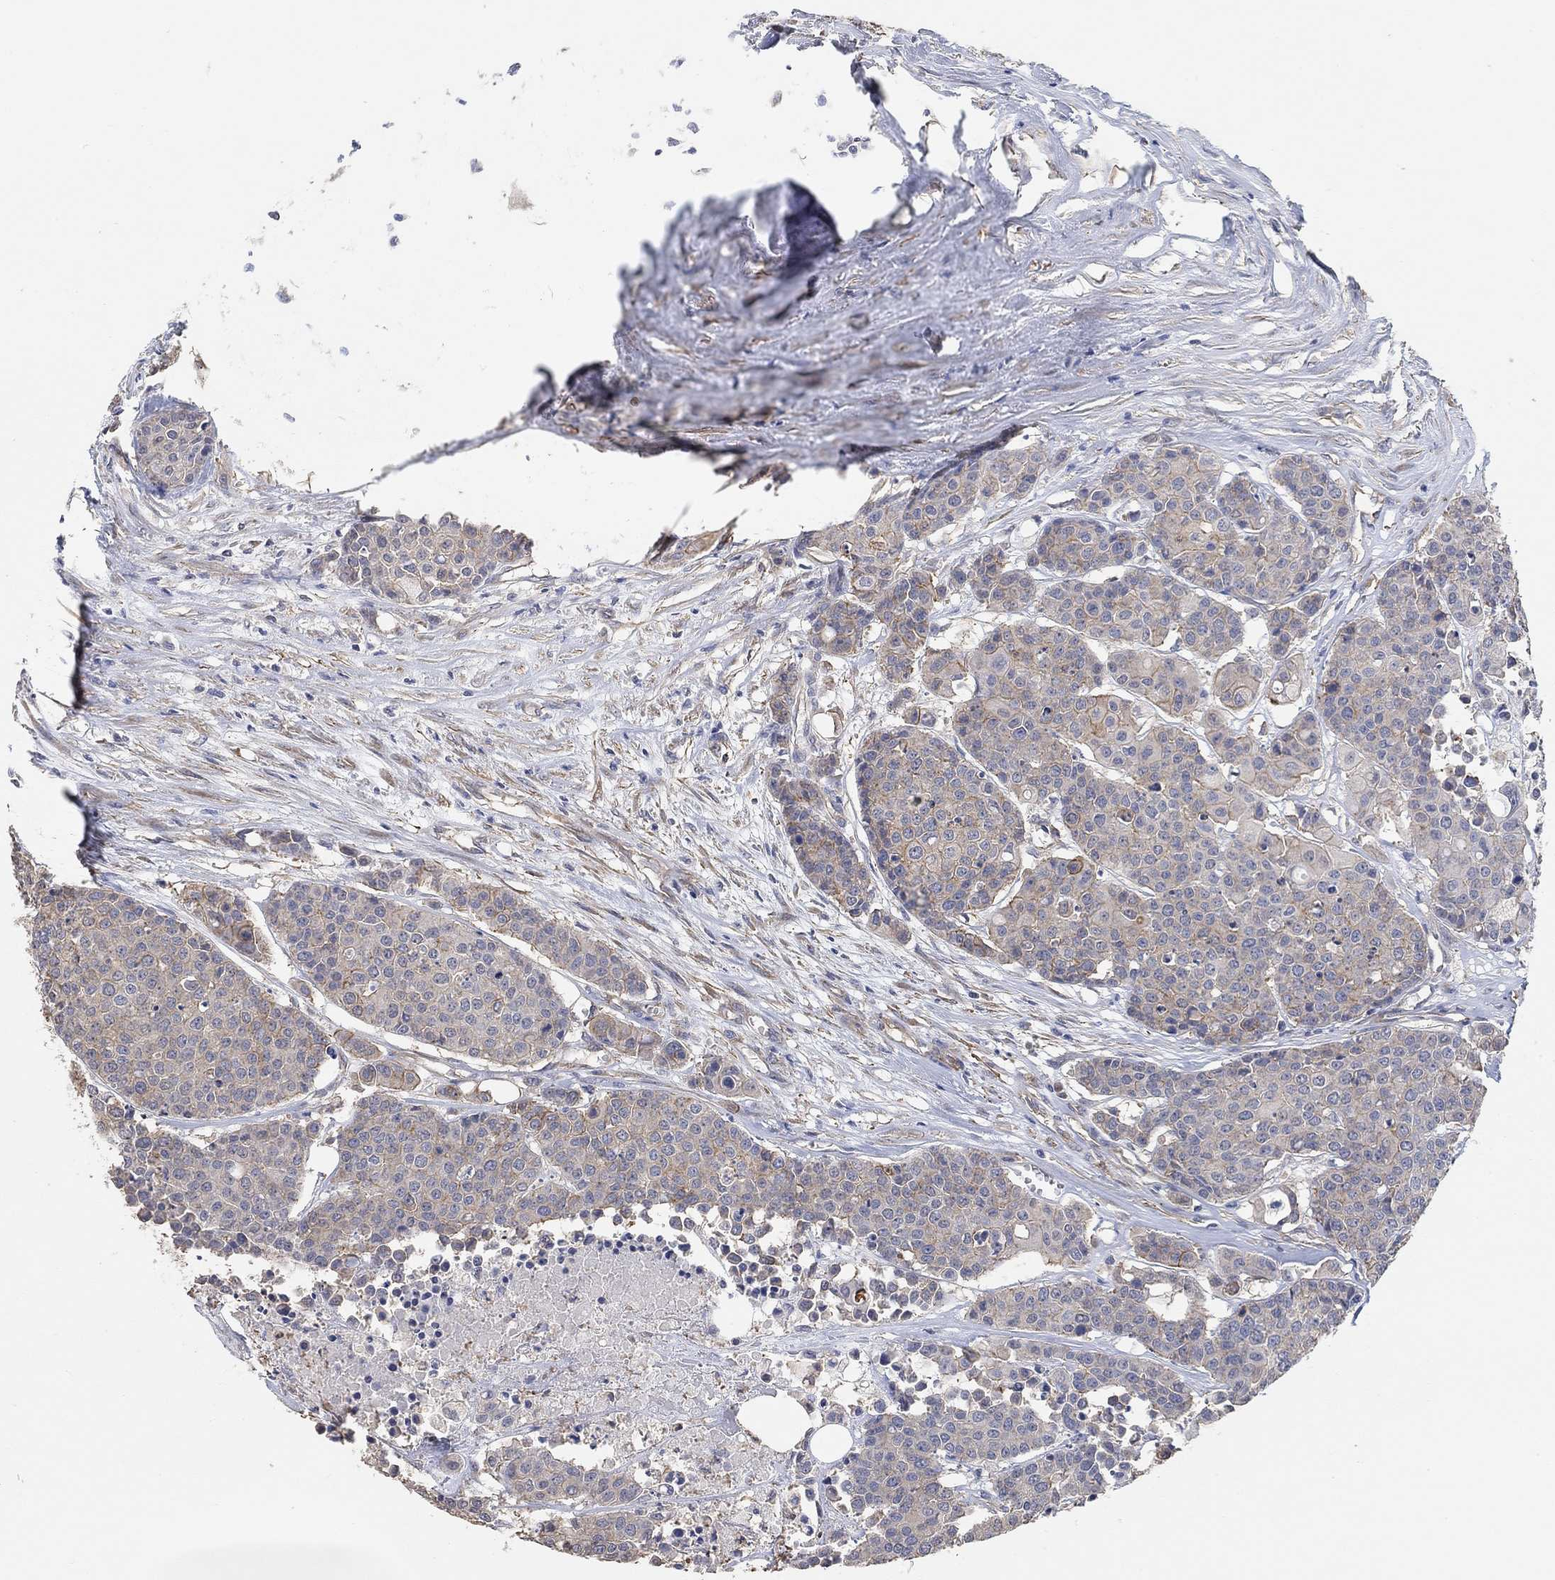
{"staining": {"intensity": "moderate", "quantity": "<25%", "location": "cytoplasmic/membranous"}, "tissue": "carcinoid", "cell_type": "Tumor cells", "image_type": "cancer", "snomed": [{"axis": "morphology", "description": "Carcinoid, malignant, NOS"}, {"axis": "topography", "description": "Colon"}], "caption": "Immunohistochemistry of human carcinoid reveals low levels of moderate cytoplasmic/membranous expression in approximately <25% of tumor cells.", "gene": "SYT16", "patient": {"sex": "male", "age": 81}}